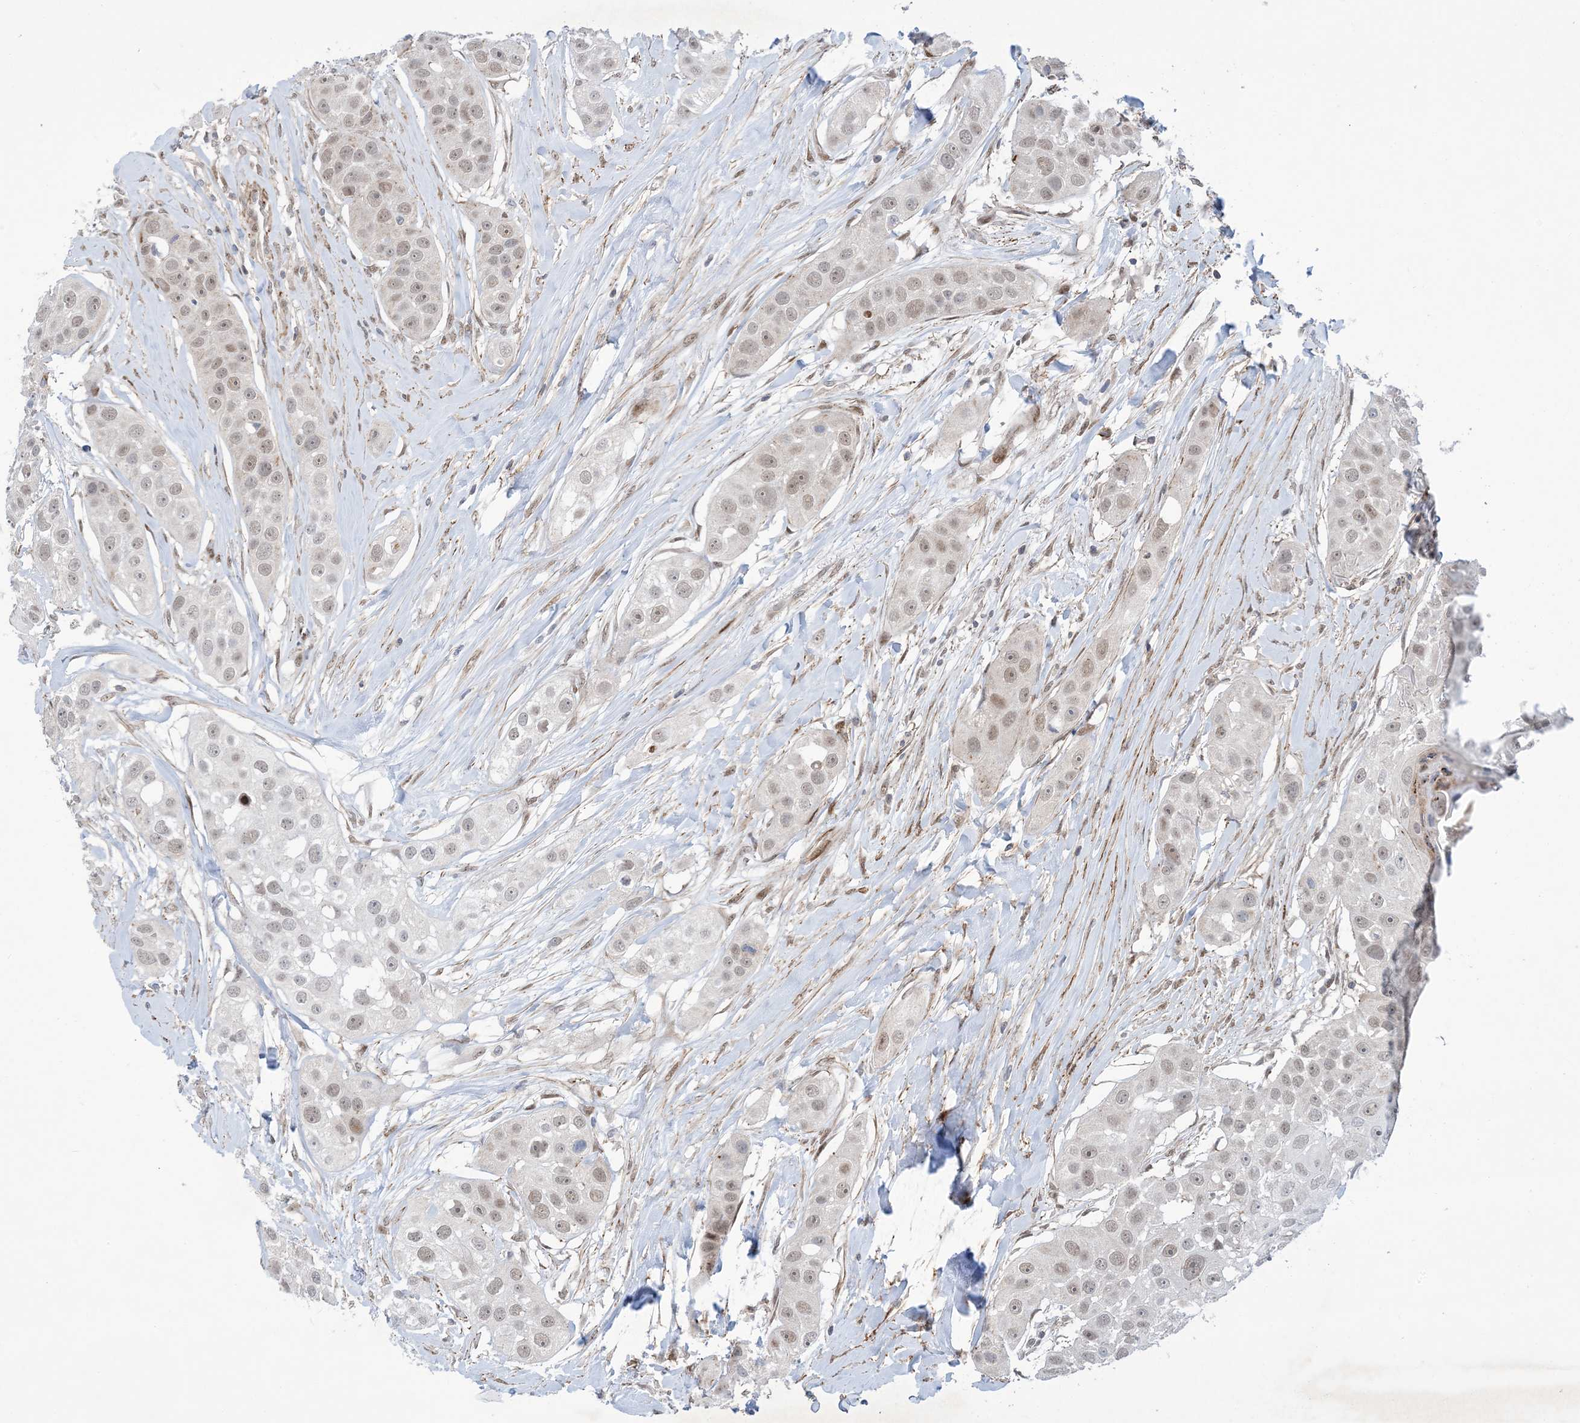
{"staining": {"intensity": "weak", "quantity": "25%-75%", "location": "nuclear"}, "tissue": "head and neck cancer", "cell_type": "Tumor cells", "image_type": "cancer", "snomed": [{"axis": "morphology", "description": "Normal tissue, NOS"}, {"axis": "morphology", "description": "Squamous cell carcinoma, NOS"}, {"axis": "topography", "description": "Skeletal muscle"}, {"axis": "topography", "description": "Head-Neck"}], "caption": "An immunohistochemistry (IHC) photomicrograph of neoplastic tissue is shown. Protein staining in brown shows weak nuclear positivity in squamous cell carcinoma (head and neck) within tumor cells.", "gene": "ZNF8", "patient": {"sex": "male", "age": 51}}